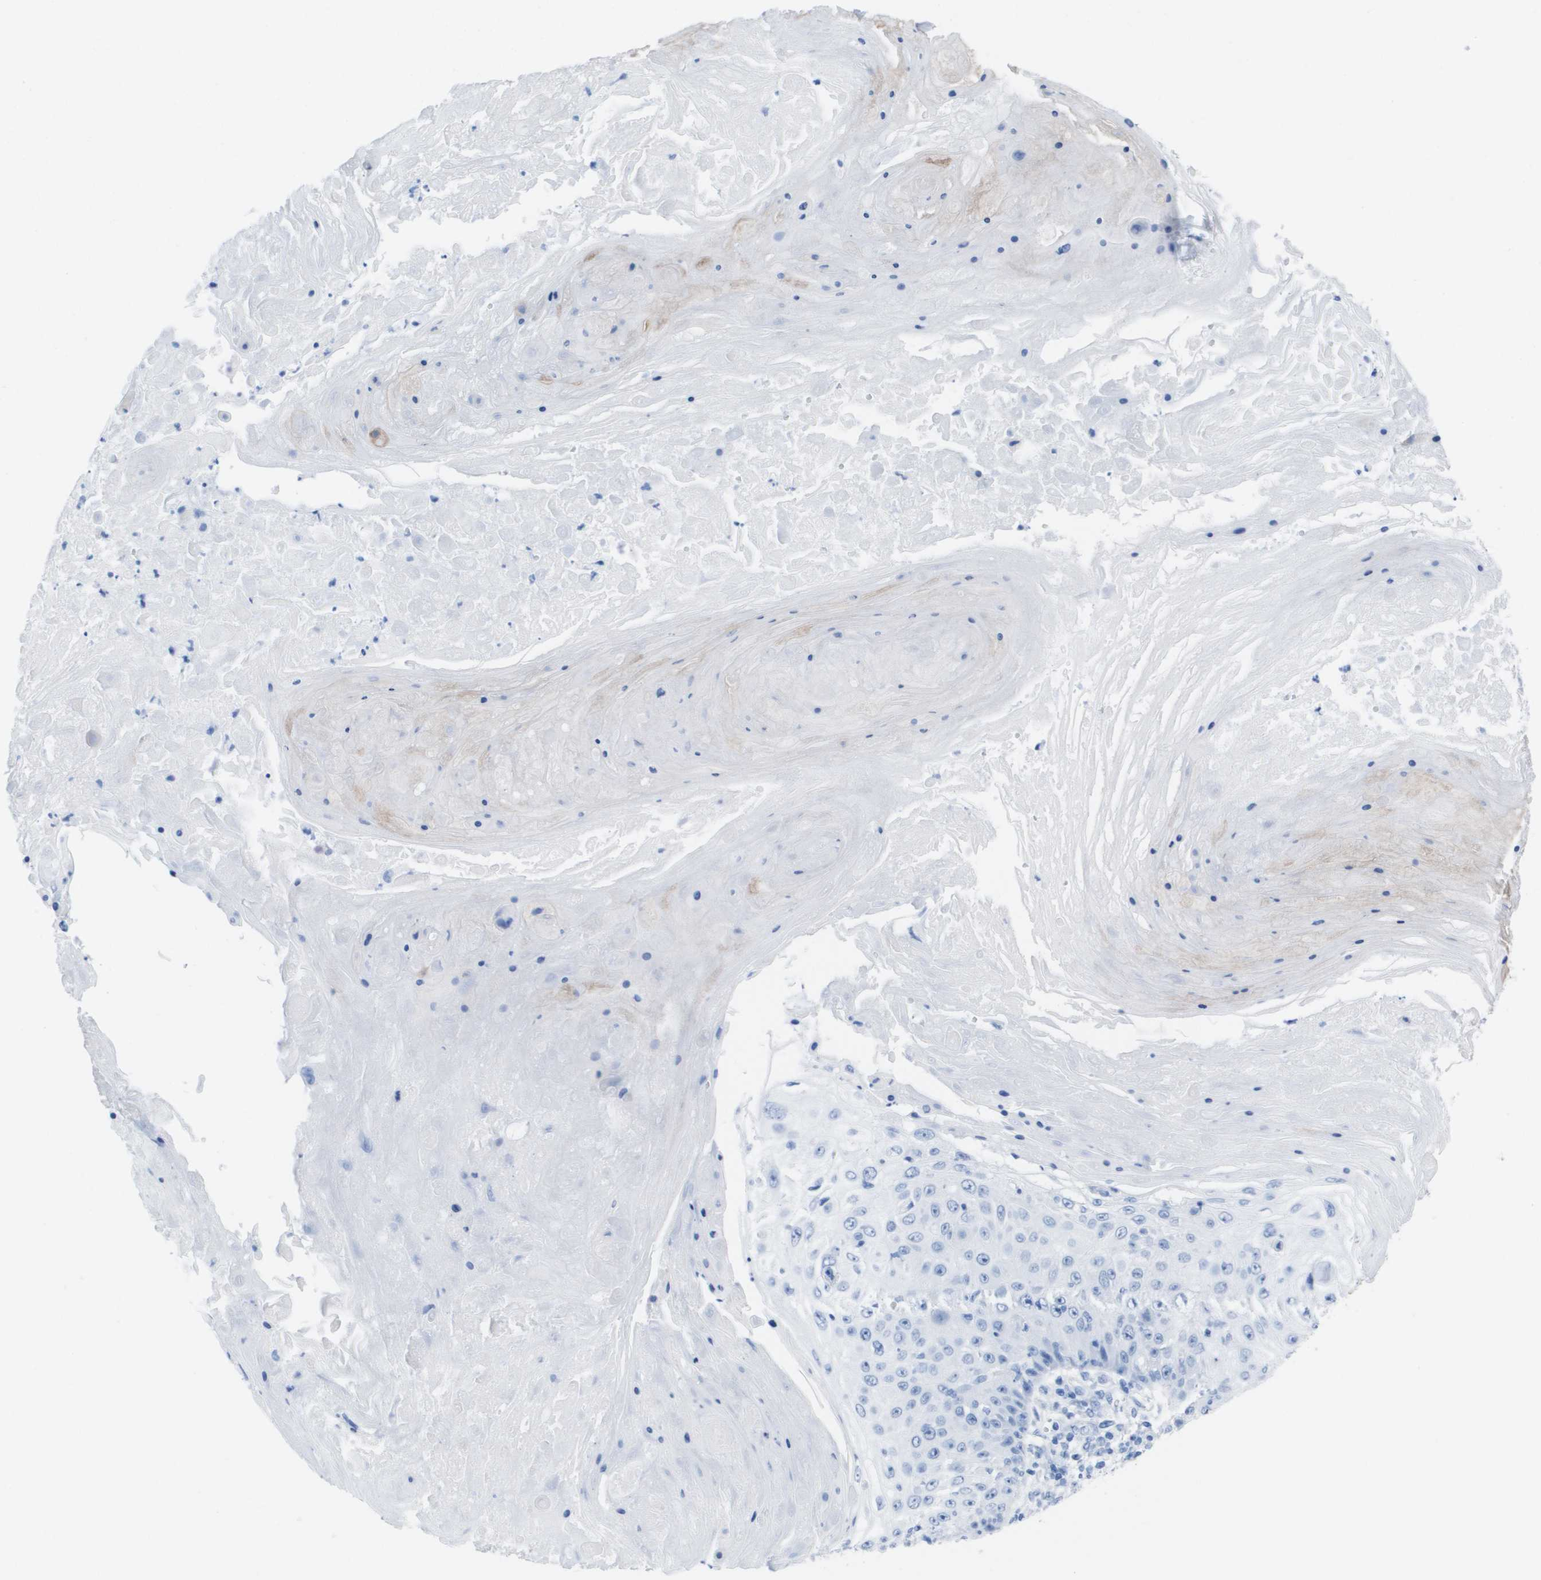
{"staining": {"intensity": "negative", "quantity": "none", "location": "none"}, "tissue": "skin cancer", "cell_type": "Tumor cells", "image_type": "cancer", "snomed": [{"axis": "morphology", "description": "Squamous cell carcinoma, NOS"}, {"axis": "topography", "description": "Skin"}], "caption": "Skin squamous cell carcinoma stained for a protein using IHC displays no staining tumor cells.", "gene": "KCNA3", "patient": {"sex": "male", "age": 86}}